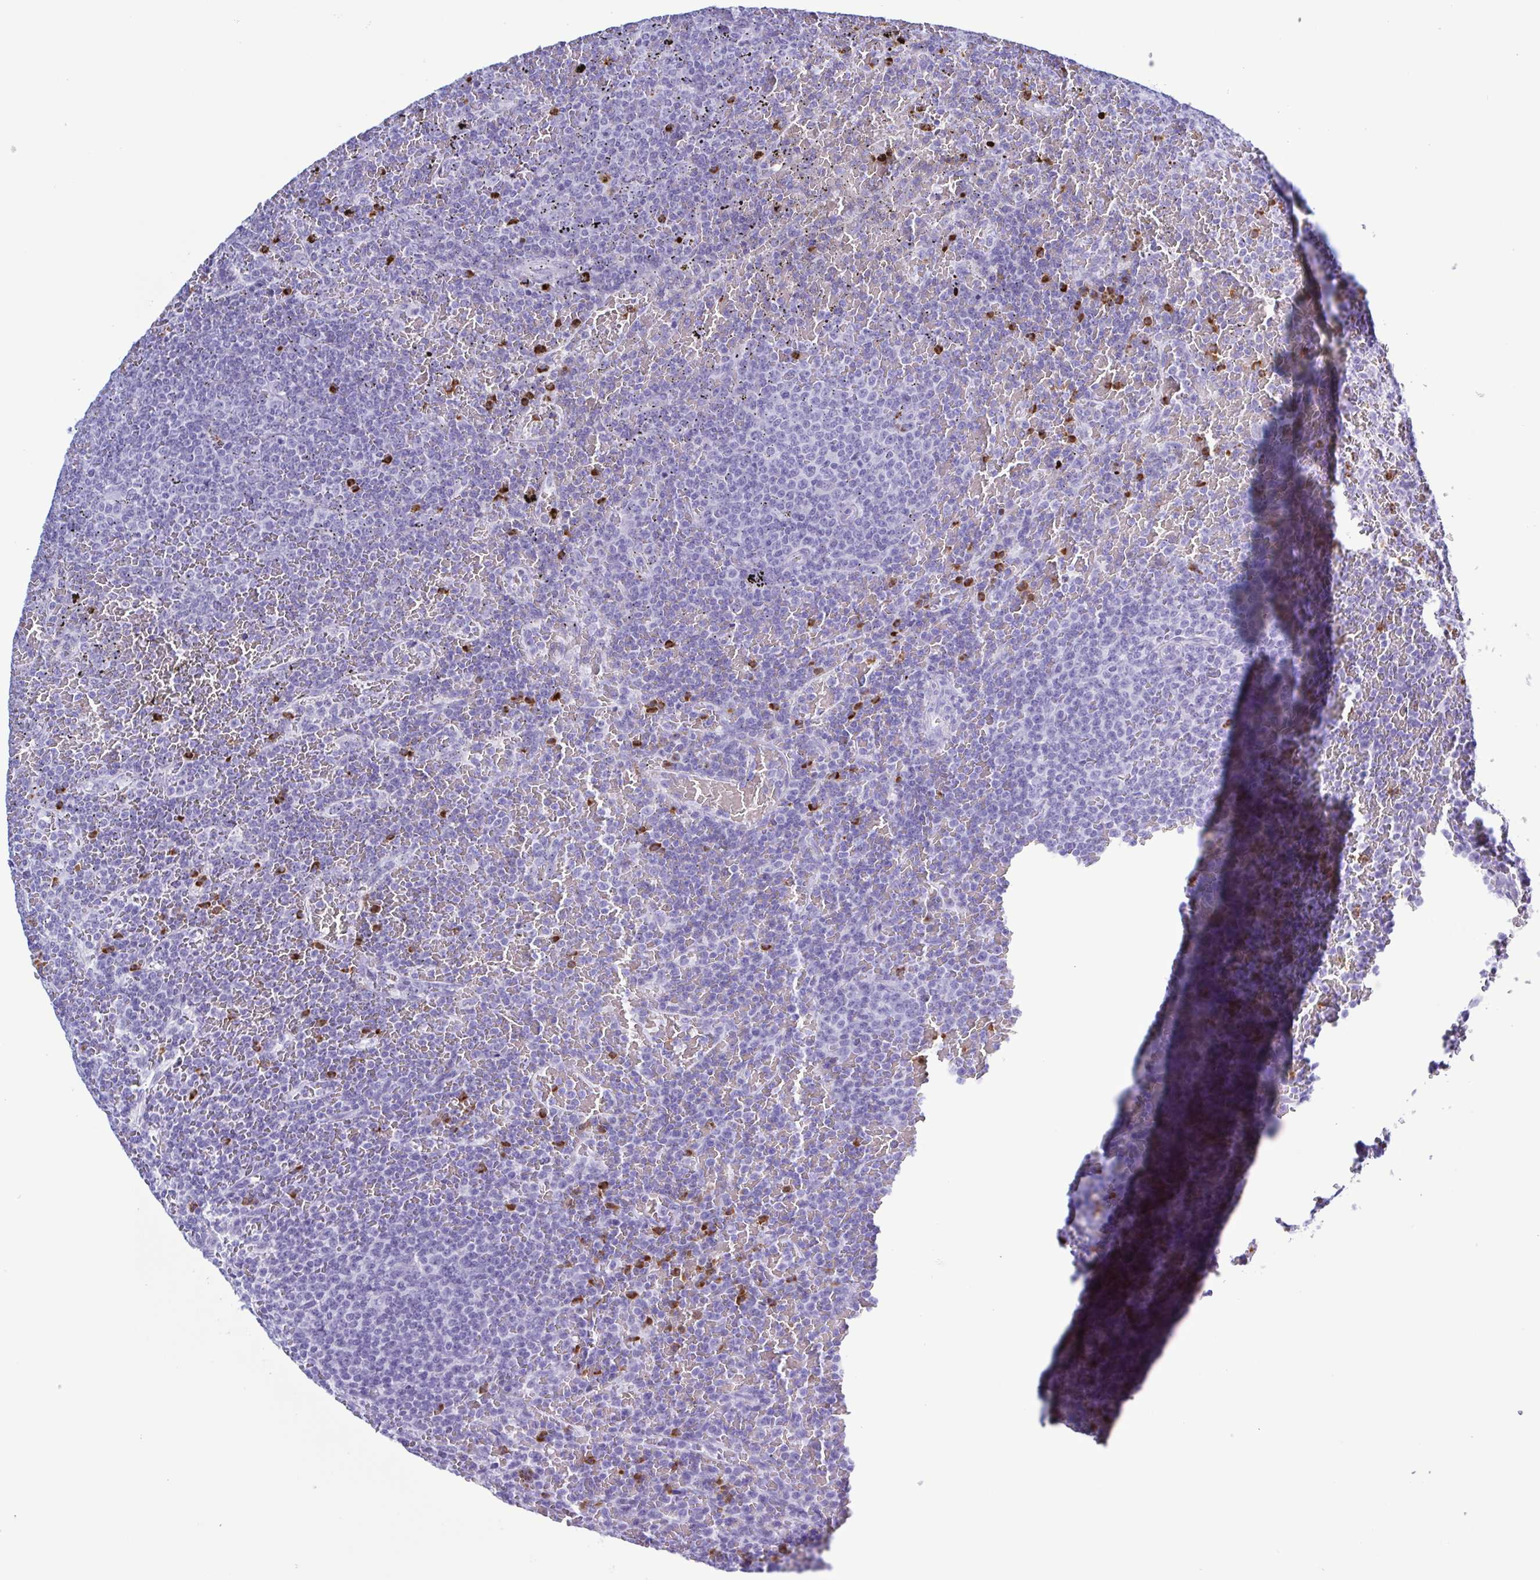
{"staining": {"intensity": "negative", "quantity": "none", "location": "none"}, "tissue": "lymphoma", "cell_type": "Tumor cells", "image_type": "cancer", "snomed": [{"axis": "morphology", "description": "Malignant lymphoma, non-Hodgkin's type, Low grade"}, {"axis": "topography", "description": "Spleen"}], "caption": "A photomicrograph of malignant lymphoma, non-Hodgkin's type (low-grade) stained for a protein displays no brown staining in tumor cells.", "gene": "LTF", "patient": {"sex": "female", "age": 77}}